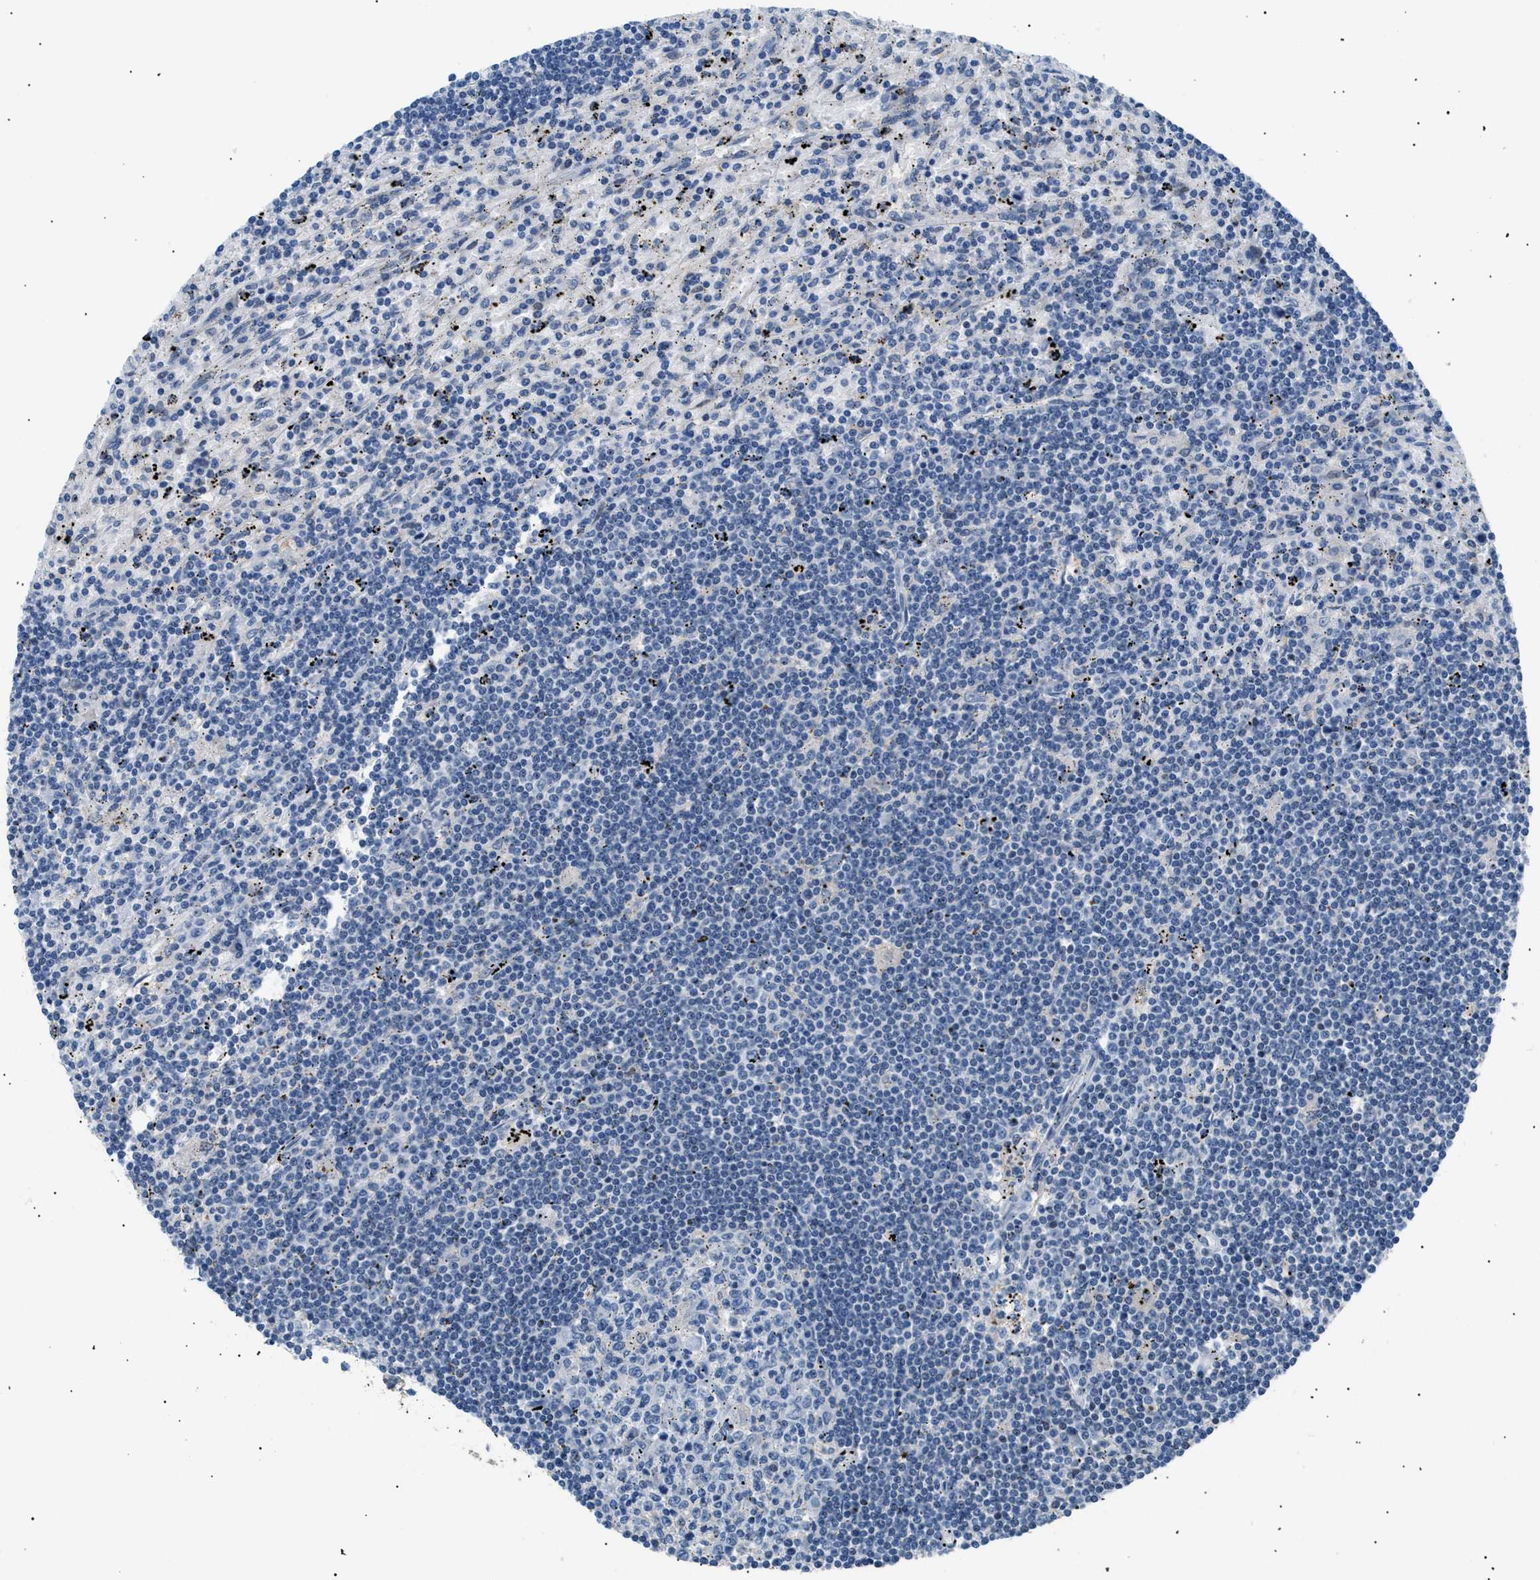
{"staining": {"intensity": "negative", "quantity": "none", "location": "none"}, "tissue": "lymphoma", "cell_type": "Tumor cells", "image_type": "cancer", "snomed": [{"axis": "morphology", "description": "Malignant lymphoma, non-Hodgkin's type, Low grade"}, {"axis": "topography", "description": "Spleen"}], "caption": "The photomicrograph reveals no significant staining in tumor cells of malignant lymphoma, non-Hodgkin's type (low-grade). (DAB (3,3'-diaminobenzidine) immunohistochemistry, high magnification).", "gene": "AKR1A1", "patient": {"sex": "male", "age": 76}}